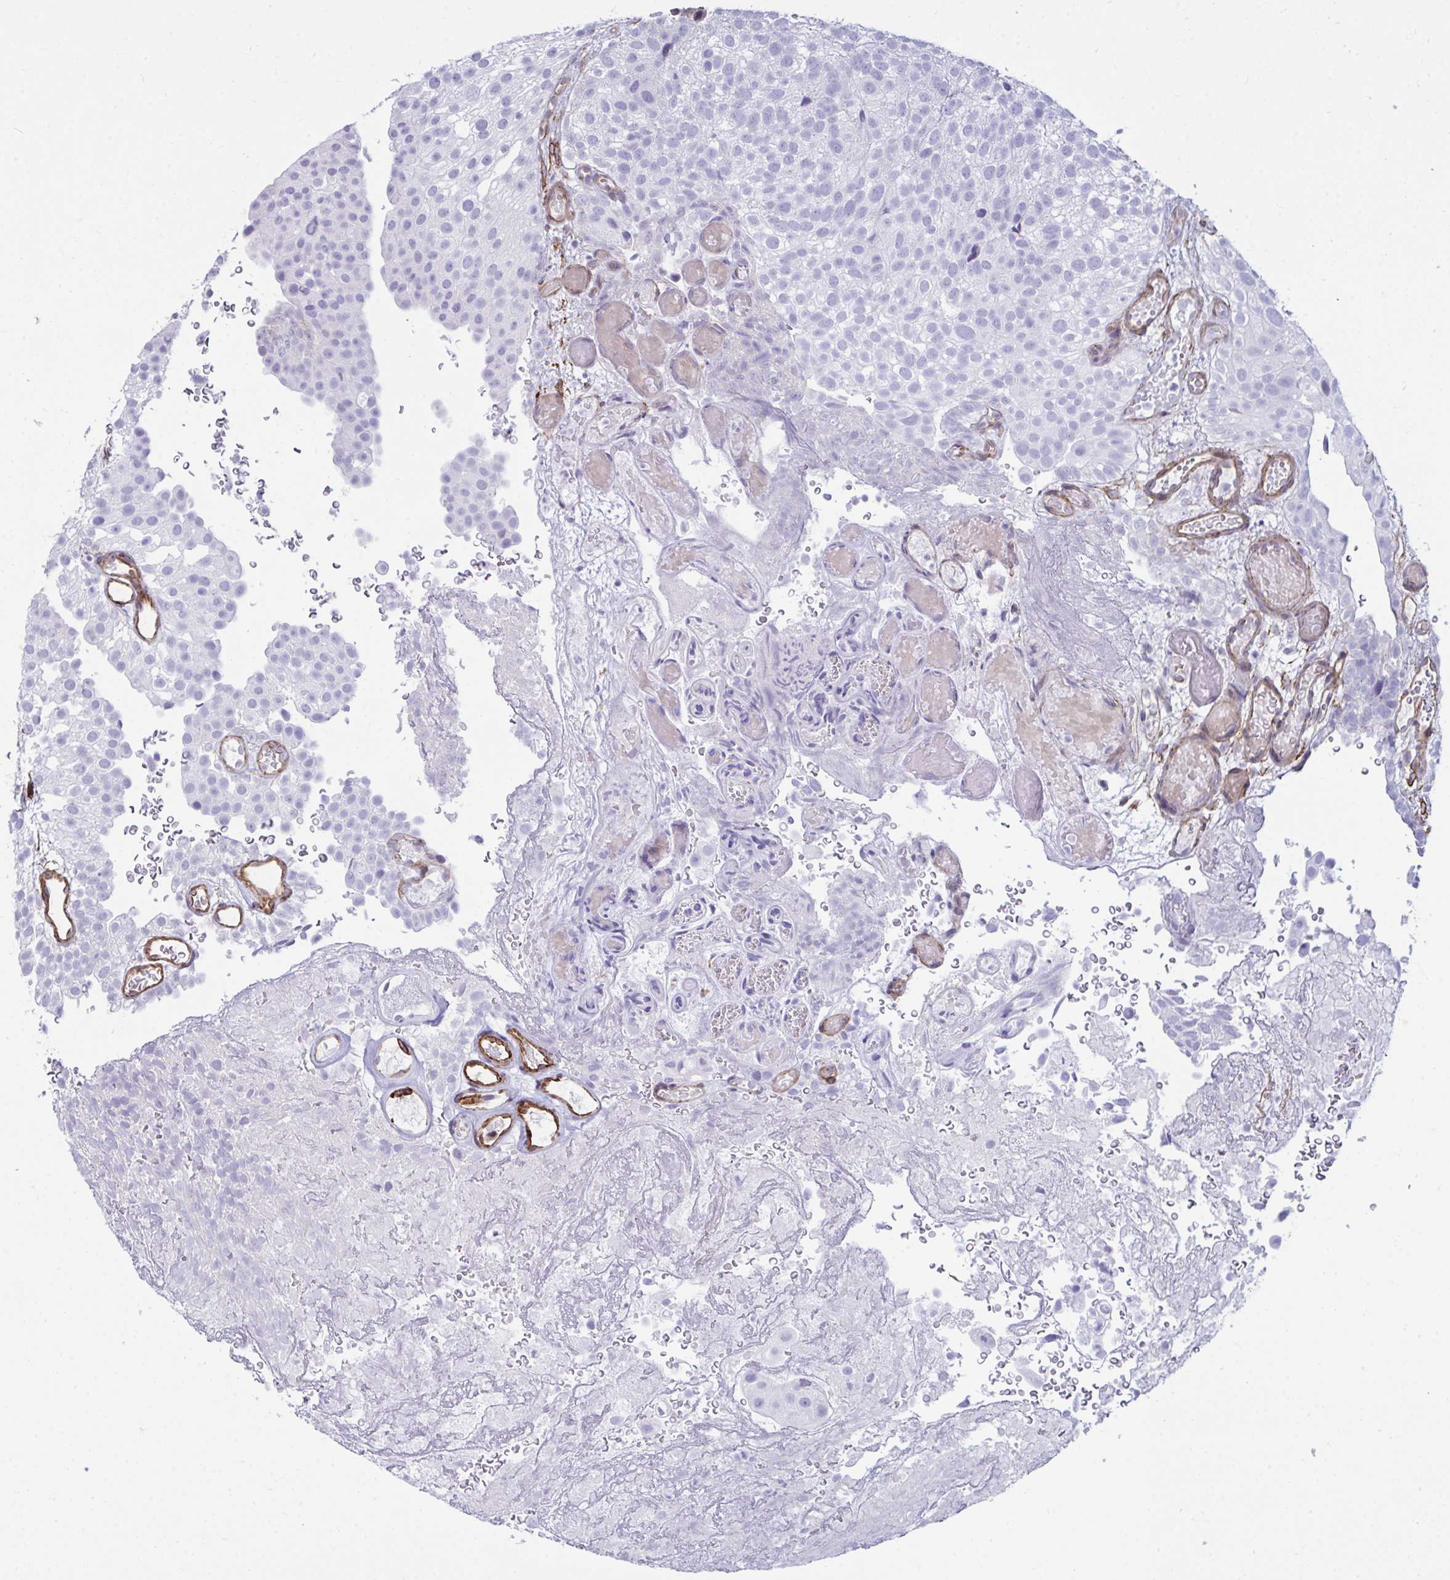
{"staining": {"intensity": "negative", "quantity": "none", "location": "none"}, "tissue": "urothelial cancer", "cell_type": "Tumor cells", "image_type": "cancer", "snomed": [{"axis": "morphology", "description": "Urothelial carcinoma, Low grade"}, {"axis": "topography", "description": "Urinary bladder"}], "caption": "Tumor cells are negative for brown protein staining in urothelial cancer.", "gene": "UBL3", "patient": {"sex": "male", "age": 78}}